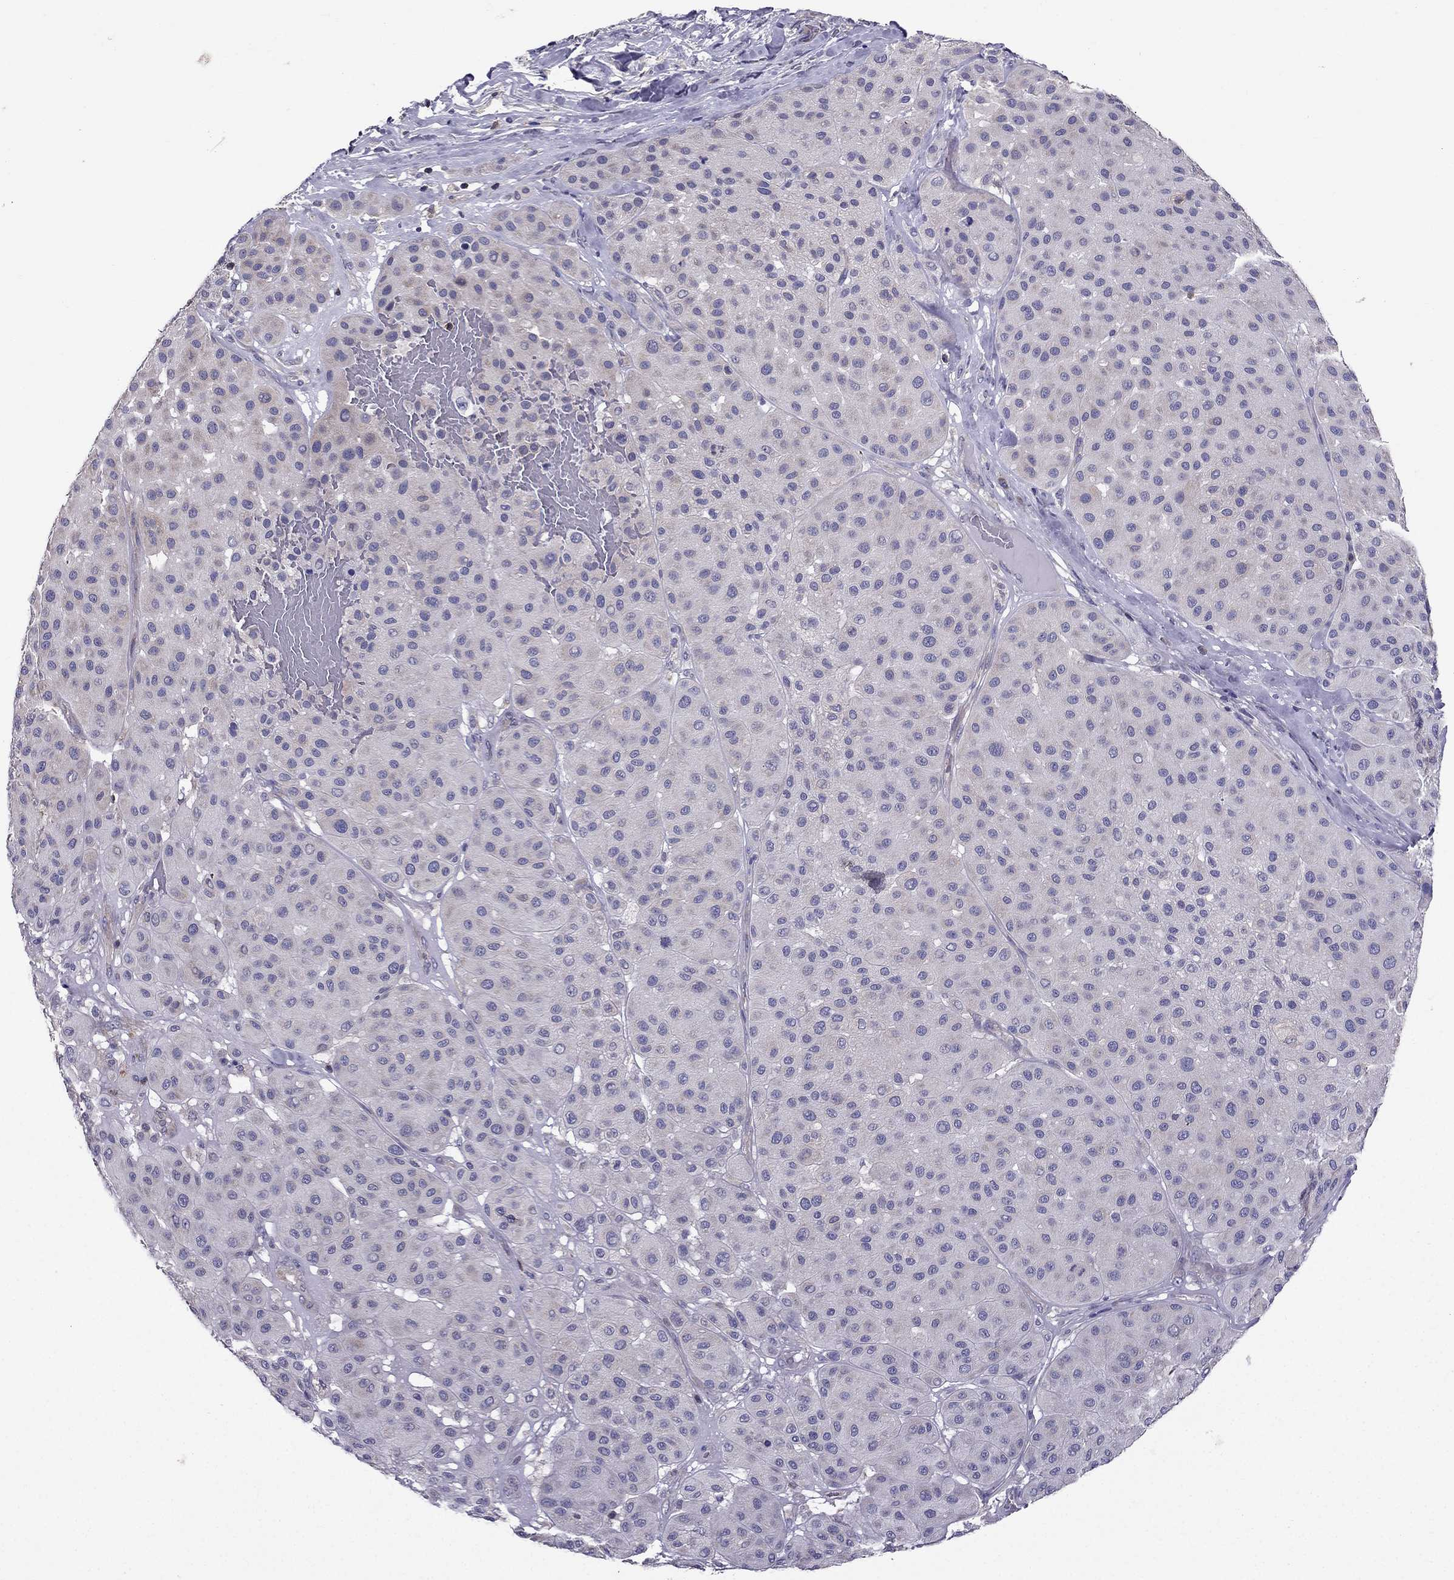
{"staining": {"intensity": "negative", "quantity": "none", "location": "none"}, "tissue": "melanoma", "cell_type": "Tumor cells", "image_type": "cancer", "snomed": [{"axis": "morphology", "description": "Malignant melanoma, Metastatic site"}, {"axis": "topography", "description": "Smooth muscle"}], "caption": "Melanoma was stained to show a protein in brown. There is no significant positivity in tumor cells.", "gene": "AAK1", "patient": {"sex": "male", "age": 41}}